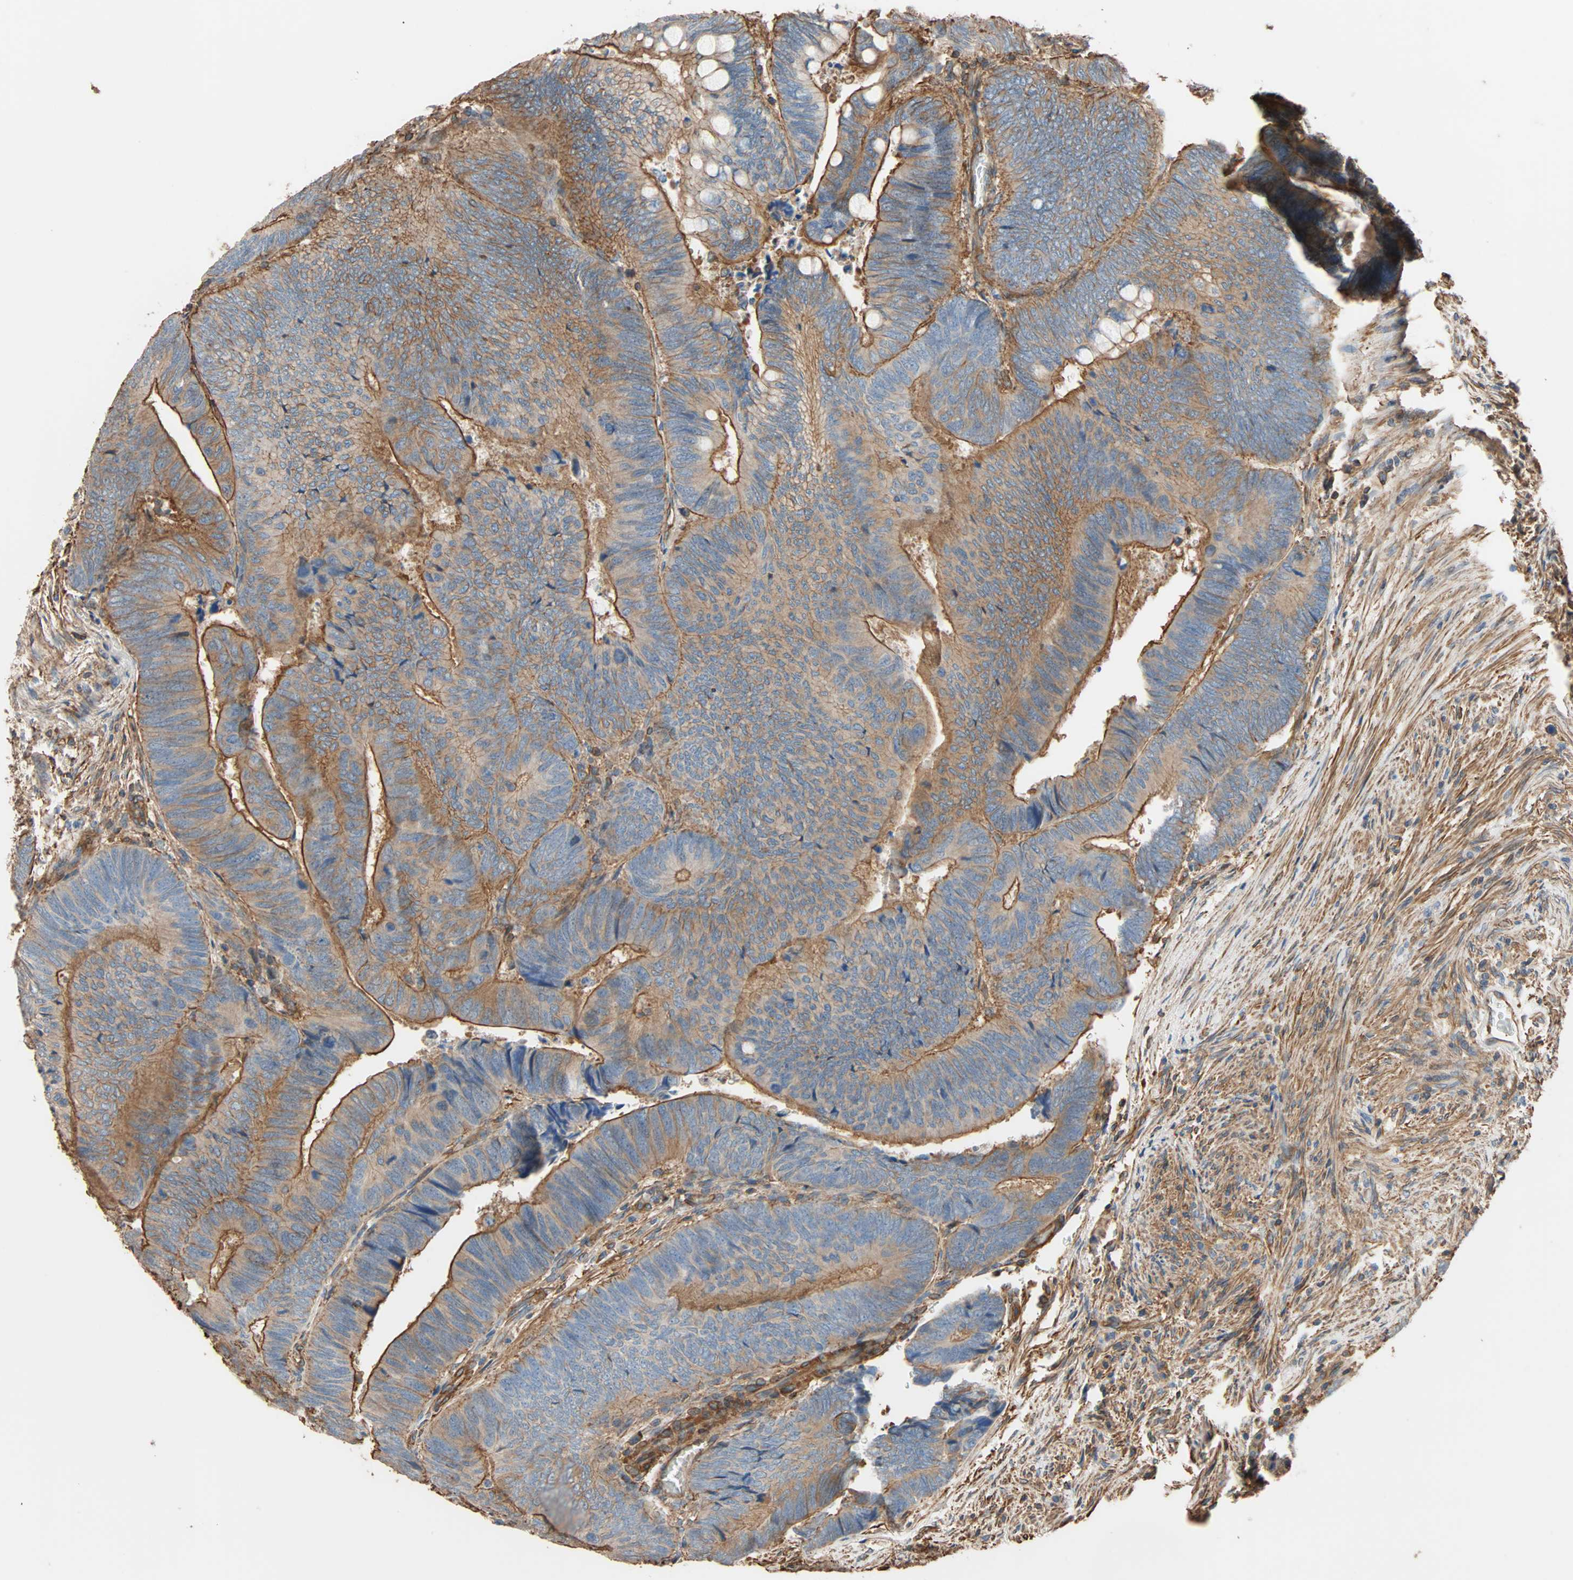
{"staining": {"intensity": "moderate", "quantity": ">75%", "location": "cytoplasmic/membranous"}, "tissue": "colorectal cancer", "cell_type": "Tumor cells", "image_type": "cancer", "snomed": [{"axis": "morphology", "description": "Normal tissue, NOS"}, {"axis": "morphology", "description": "Adenocarcinoma, NOS"}, {"axis": "topography", "description": "Rectum"}, {"axis": "topography", "description": "Peripheral nerve tissue"}], "caption": "Immunohistochemistry staining of adenocarcinoma (colorectal), which demonstrates medium levels of moderate cytoplasmic/membranous positivity in about >75% of tumor cells indicating moderate cytoplasmic/membranous protein positivity. The staining was performed using DAB (brown) for protein detection and nuclei were counterstained in hematoxylin (blue).", "gene": "GALNT10", "patient": {"sex": "male", "age": 92}}